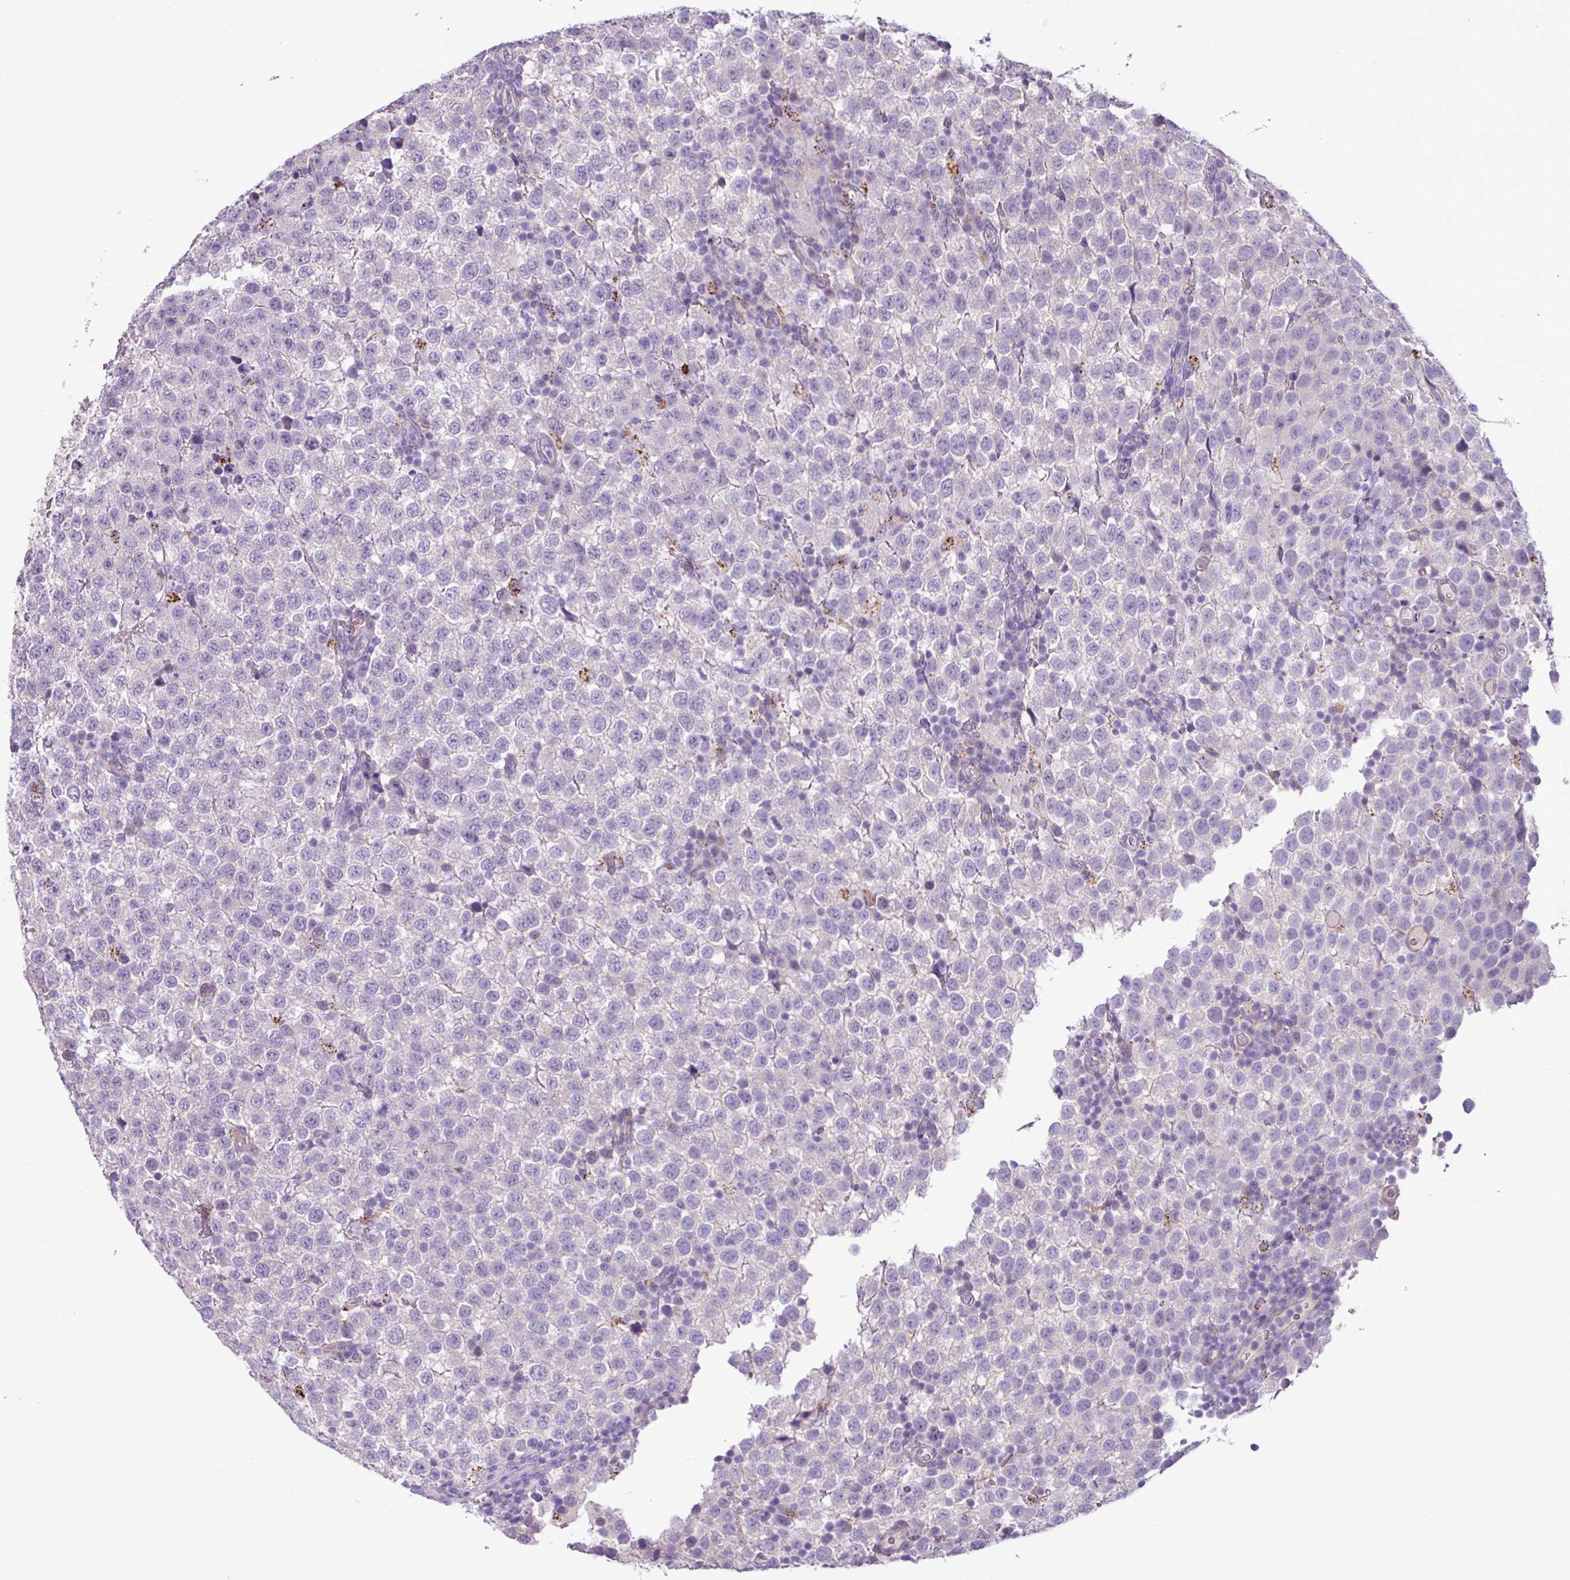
{"staining": {"intensity": "negative", "quantity": "none", "location": "none"}, "tissue": "testis cancer", "cell_type": "Tumor cells", "image_type": "cancer", "snomed": [{"axis": "morphology", "description": "Seminoma, NOS"}, {"axis": "topography", "description": "Testis"}], "caption": "An immunohistochemistry (IHC) histopathology image of testis cancer is shown. There is no staining in tumor cells of testis cancer.", "gene": "CD248", "patient": {"sex": "male", "age": 34}}